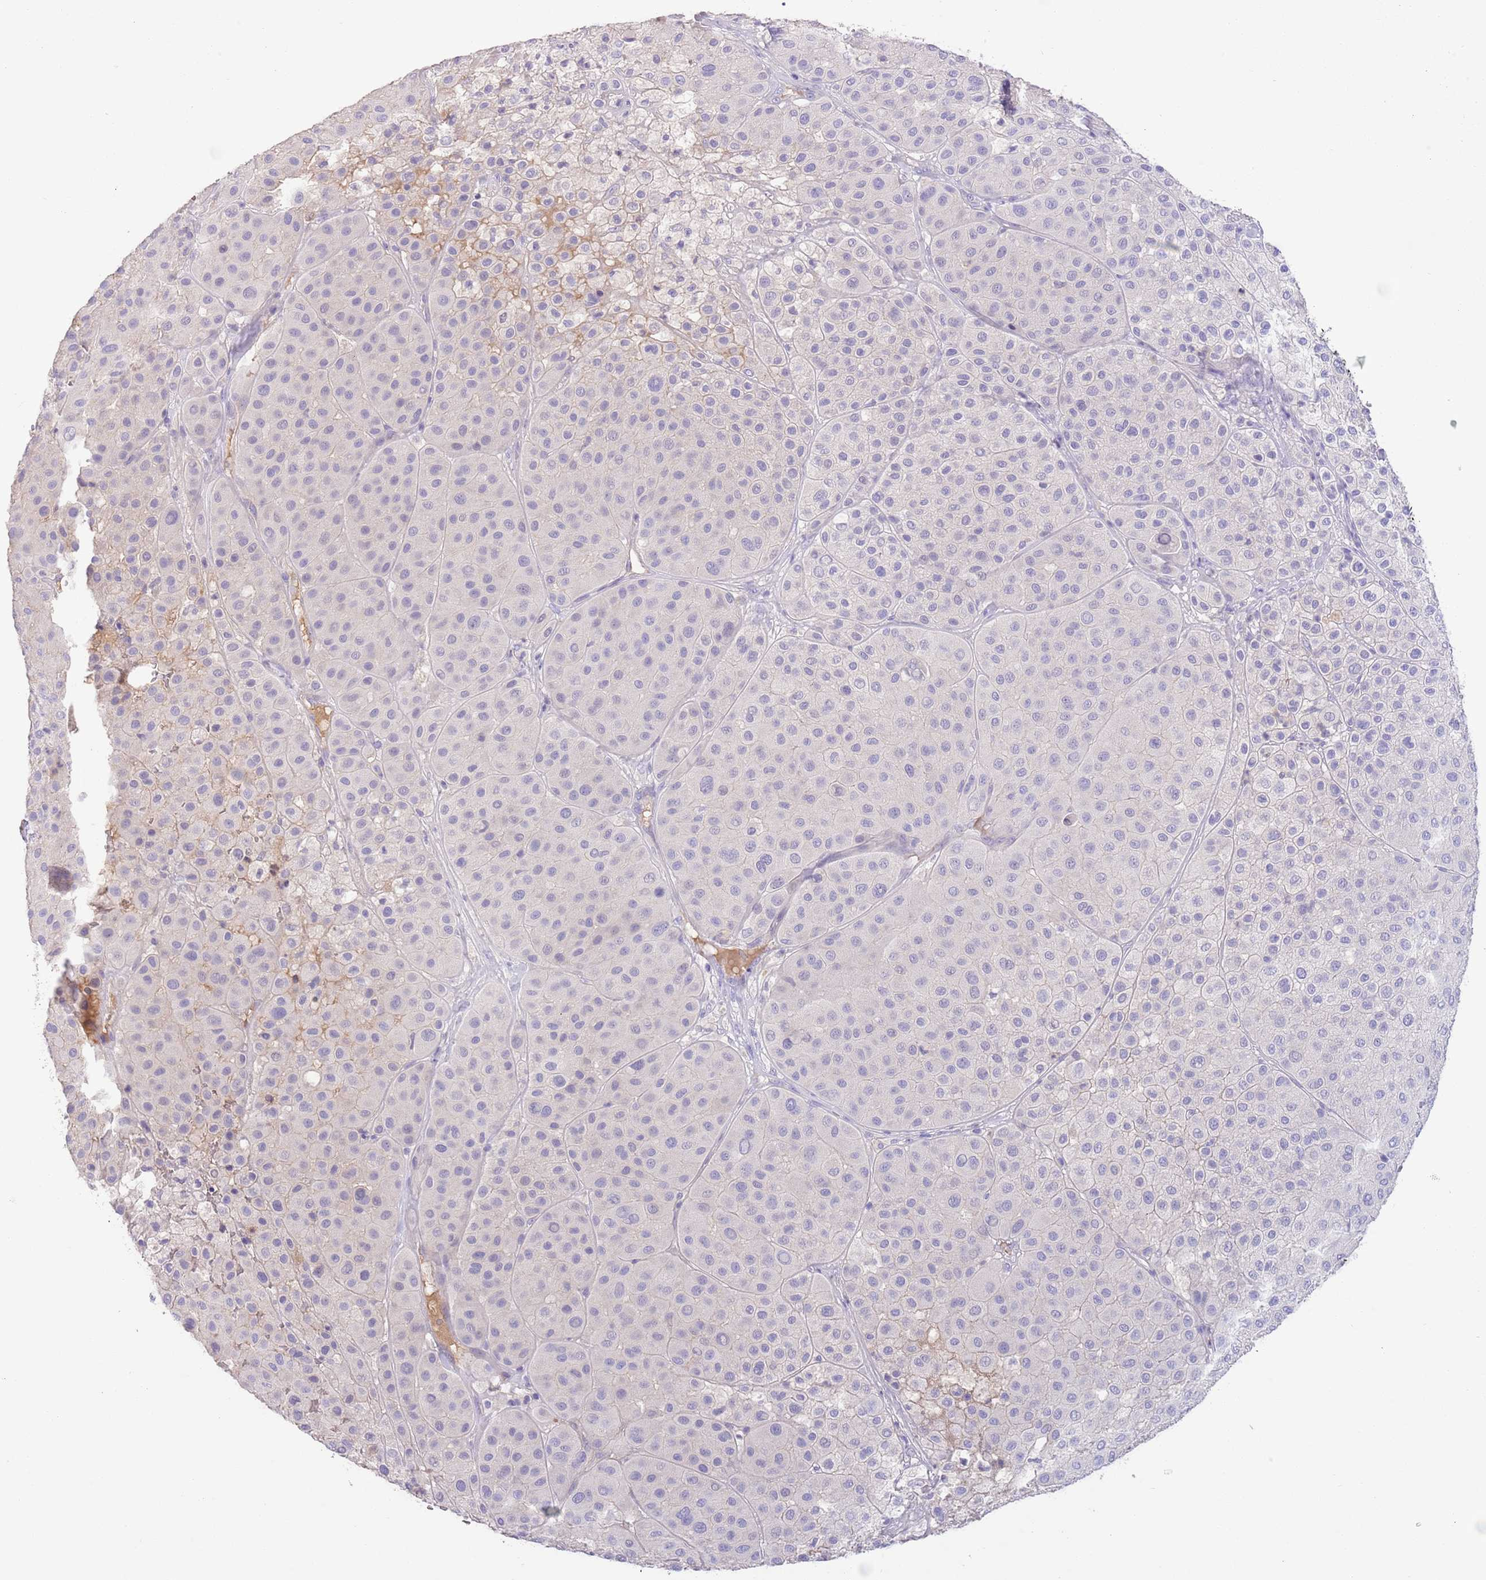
{"staining": {"intensity": "negative", "quantity": "none", "location": "none"}, "tissue": "melanoma", "cell_type": "Tumor cells", "image_type": "cancer", "snomed": [{"axis": "morphology", "description": "Malignant melanoma, Metastatic site"}, {"axis": "topography", "description": "Smooth muscle"}], "caption": "Immunohistochemistry (IHC) of malignant melanoma (metastatic site) exhibits no positivity in tumor cells.", "gene": "IGFL4", "patient": {"sex": "male", "age": 41}}